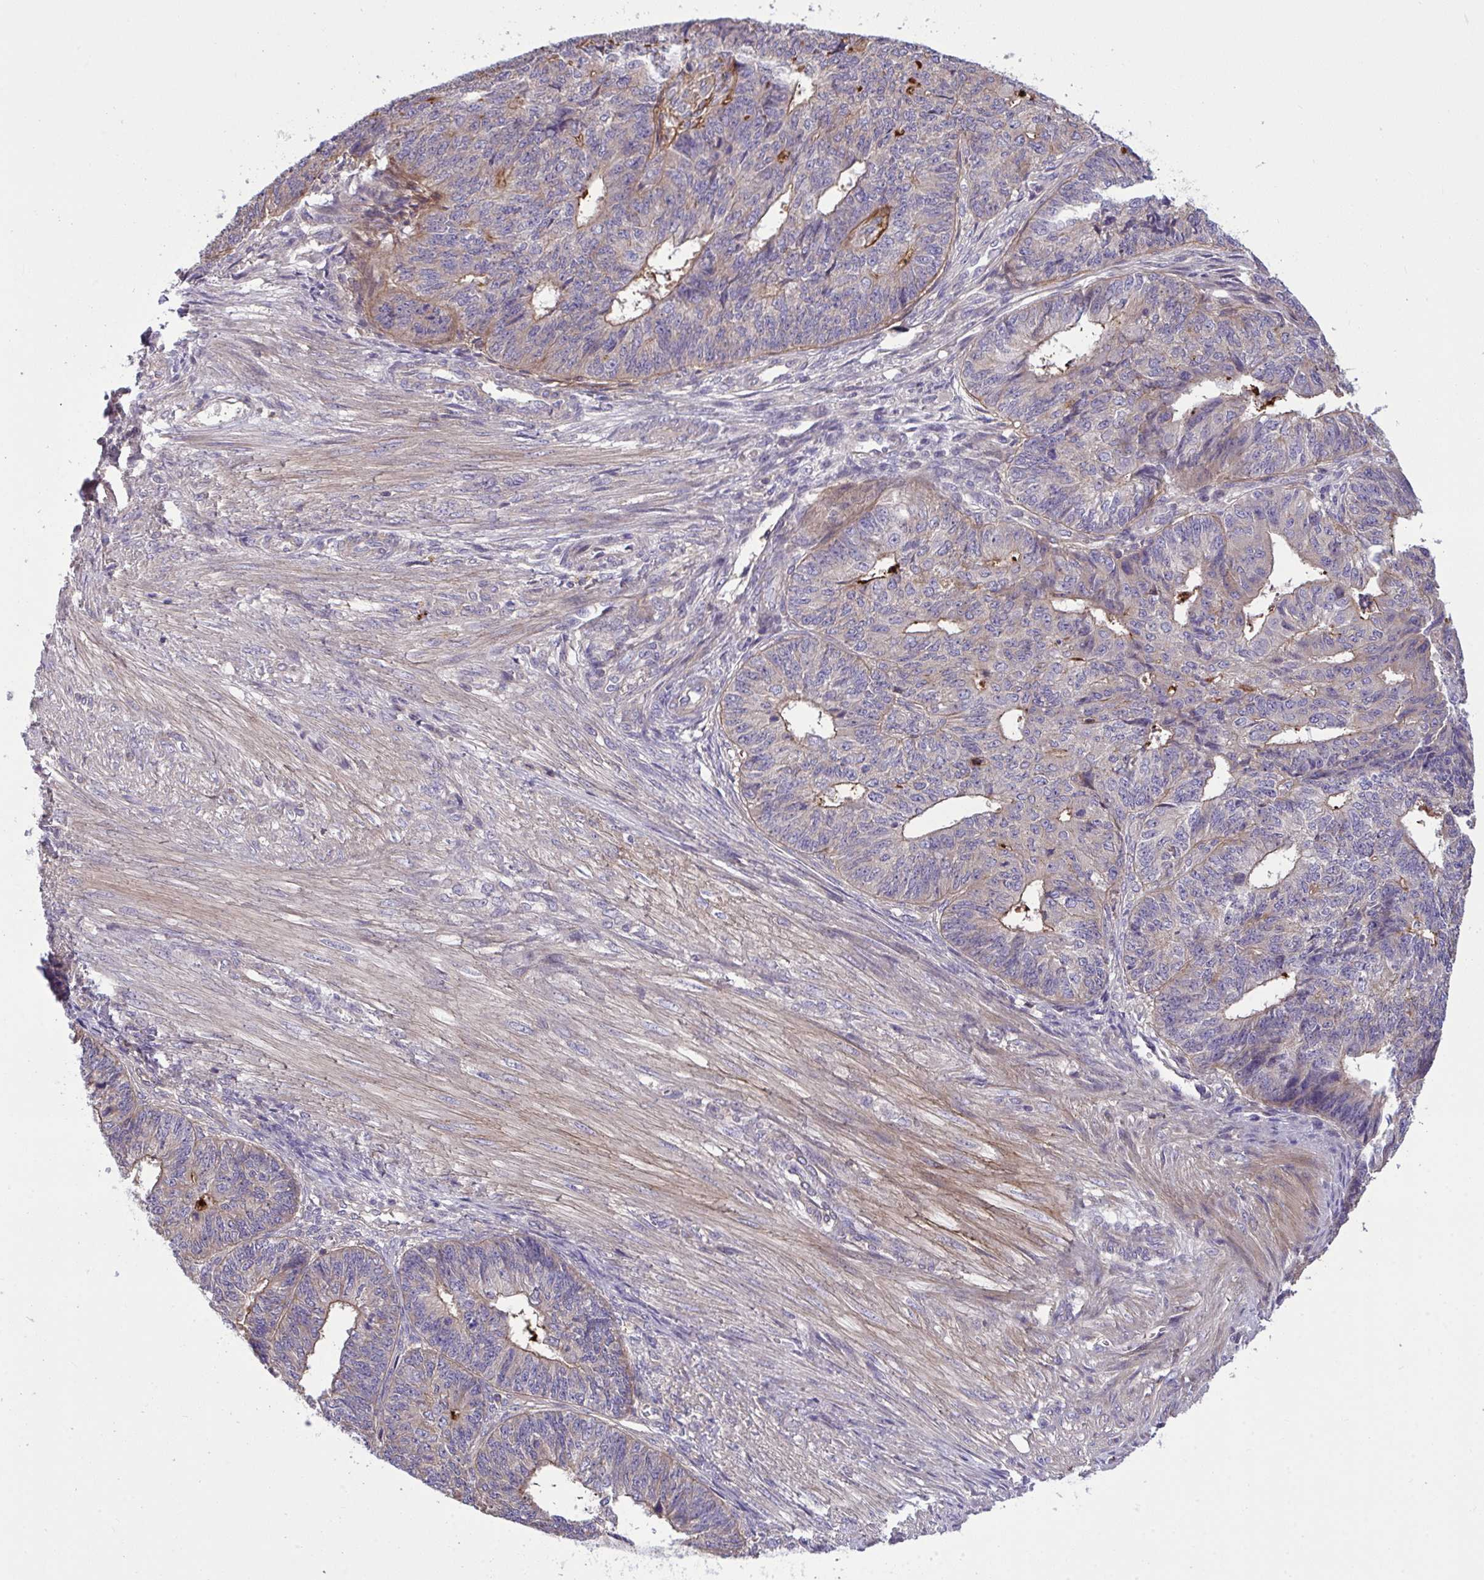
{"staining": {"intensity": "weak", "quantity": "<25%", "location": "cytoplasmic/membranous"}, "tissue": "endometrial cancer", "cell_type": "Tumor cells", "image_type": "cancer", "snomed": [{"axis": "morphology", "description": "Adenocarcinoma, NOS"}, {"axis": "topography", "description": "Endometrium"}], "caption": "Tumor cells are negative for protein expression in human endometrial cancer (adenocarcinoma).", "gene": "GRB14", "patient": {"sex": "female", "age": 32}}